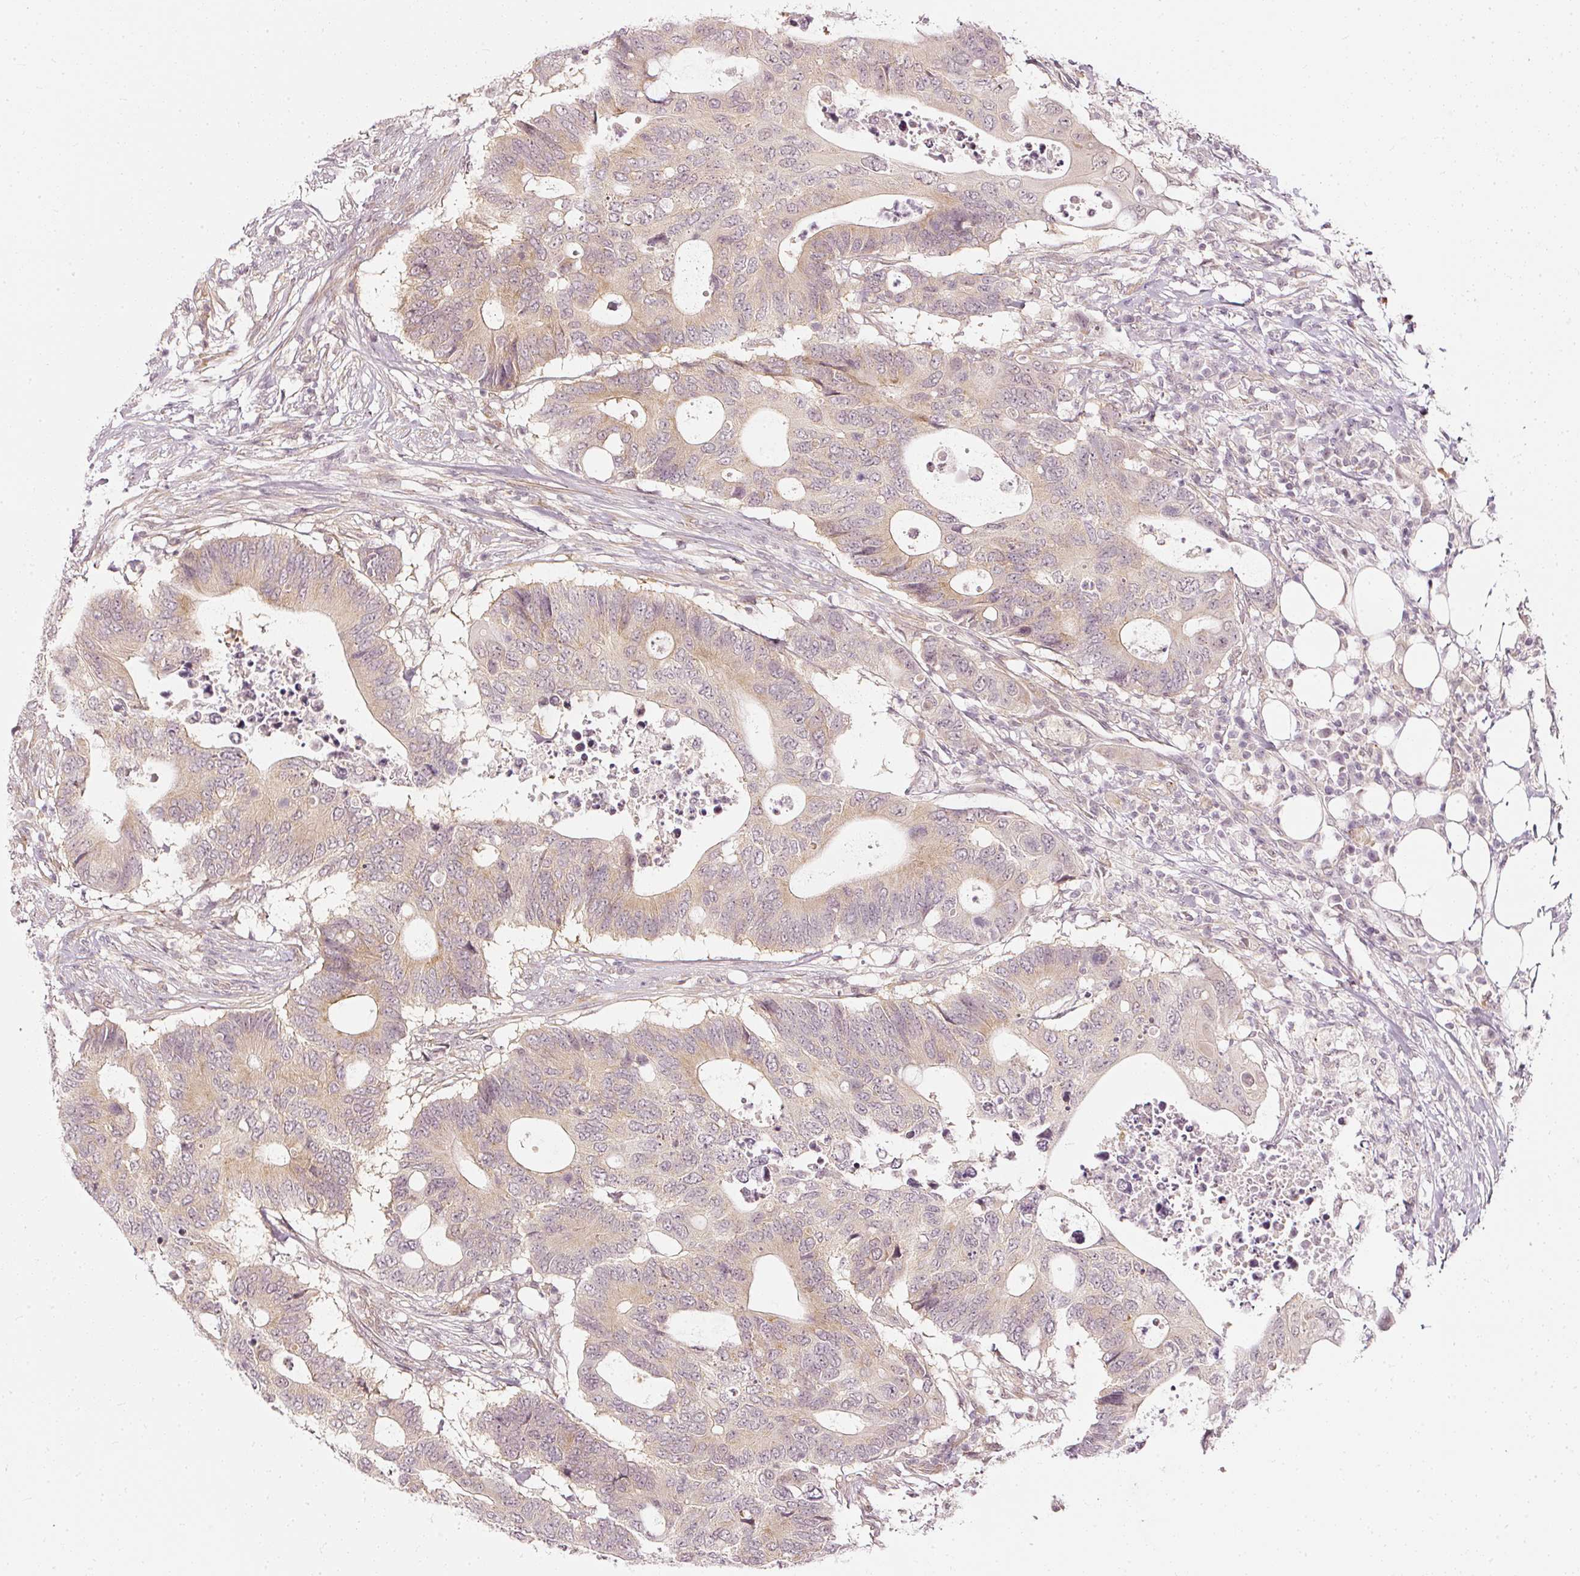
{"staining": {"intensity": "weak", "quantity": "25%-75%", "location": "cytoplasmic/membranous"}, "tissue": "colorectal cancer", "cell_type": "Tumor cells", "image_type": "cancer", "snomed": [{"axis": "morphology", "description": "Adenocarcinoma, NOS"}, {"axis": "topography", "description": "Colon"}], "caption": "Colorectal cancer (adenocarcinoma) stained with a brown dye demonstrates weak cytoplasmic/membranous positive positivity in approximately 25%-75% of tumor cells.", "gene": "DRD2", "patient": {"sex": "male", "age": 71}}